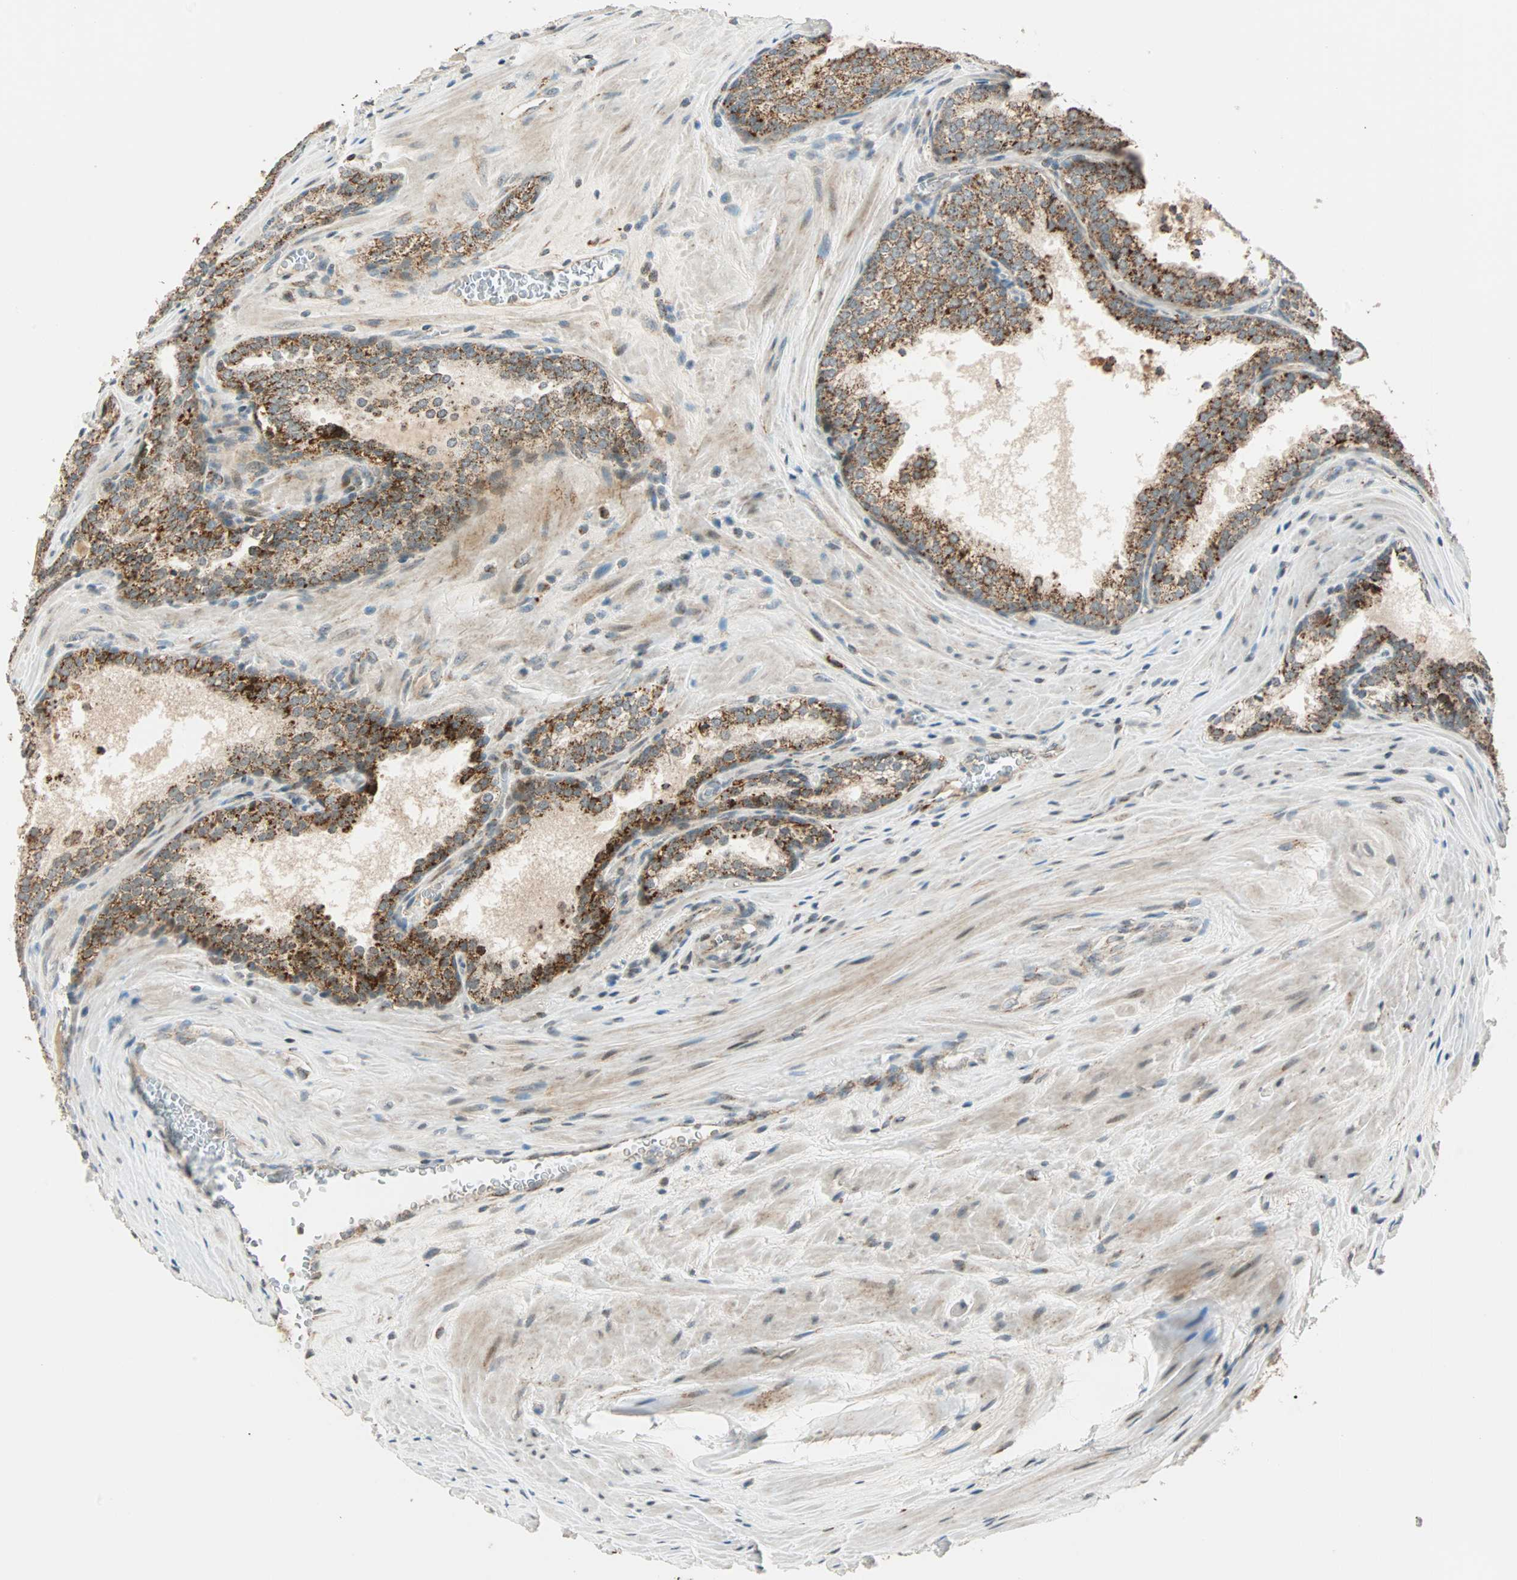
{"staining": {"intensity": "moderate", "quantity": "25%-75%", "location": "cytoplasmic/membranous"}, "tissue": "prostate cancer", "cell_type": "Tumor cells", "image_type": "cancer", "snomed": [{"axis": "morphology", "description": "Adenocarcinoma, Low grade"}, {"axis": "topography", "description": "Prostate"}], "caption": "Prostate cancer stained with DAB (3,3'-diaminobenzidine) IHC reveals medium levels of moderate cytoplasmic/membranous staining in approximately 25%-75% of tumor cells. The staining was performed using DAB, with brown indicating positive protein expression. Nuclei are stained blue with hematoxylin.", "gene": "SPRY4", "patient": {"sex": "male", "age": 60}}